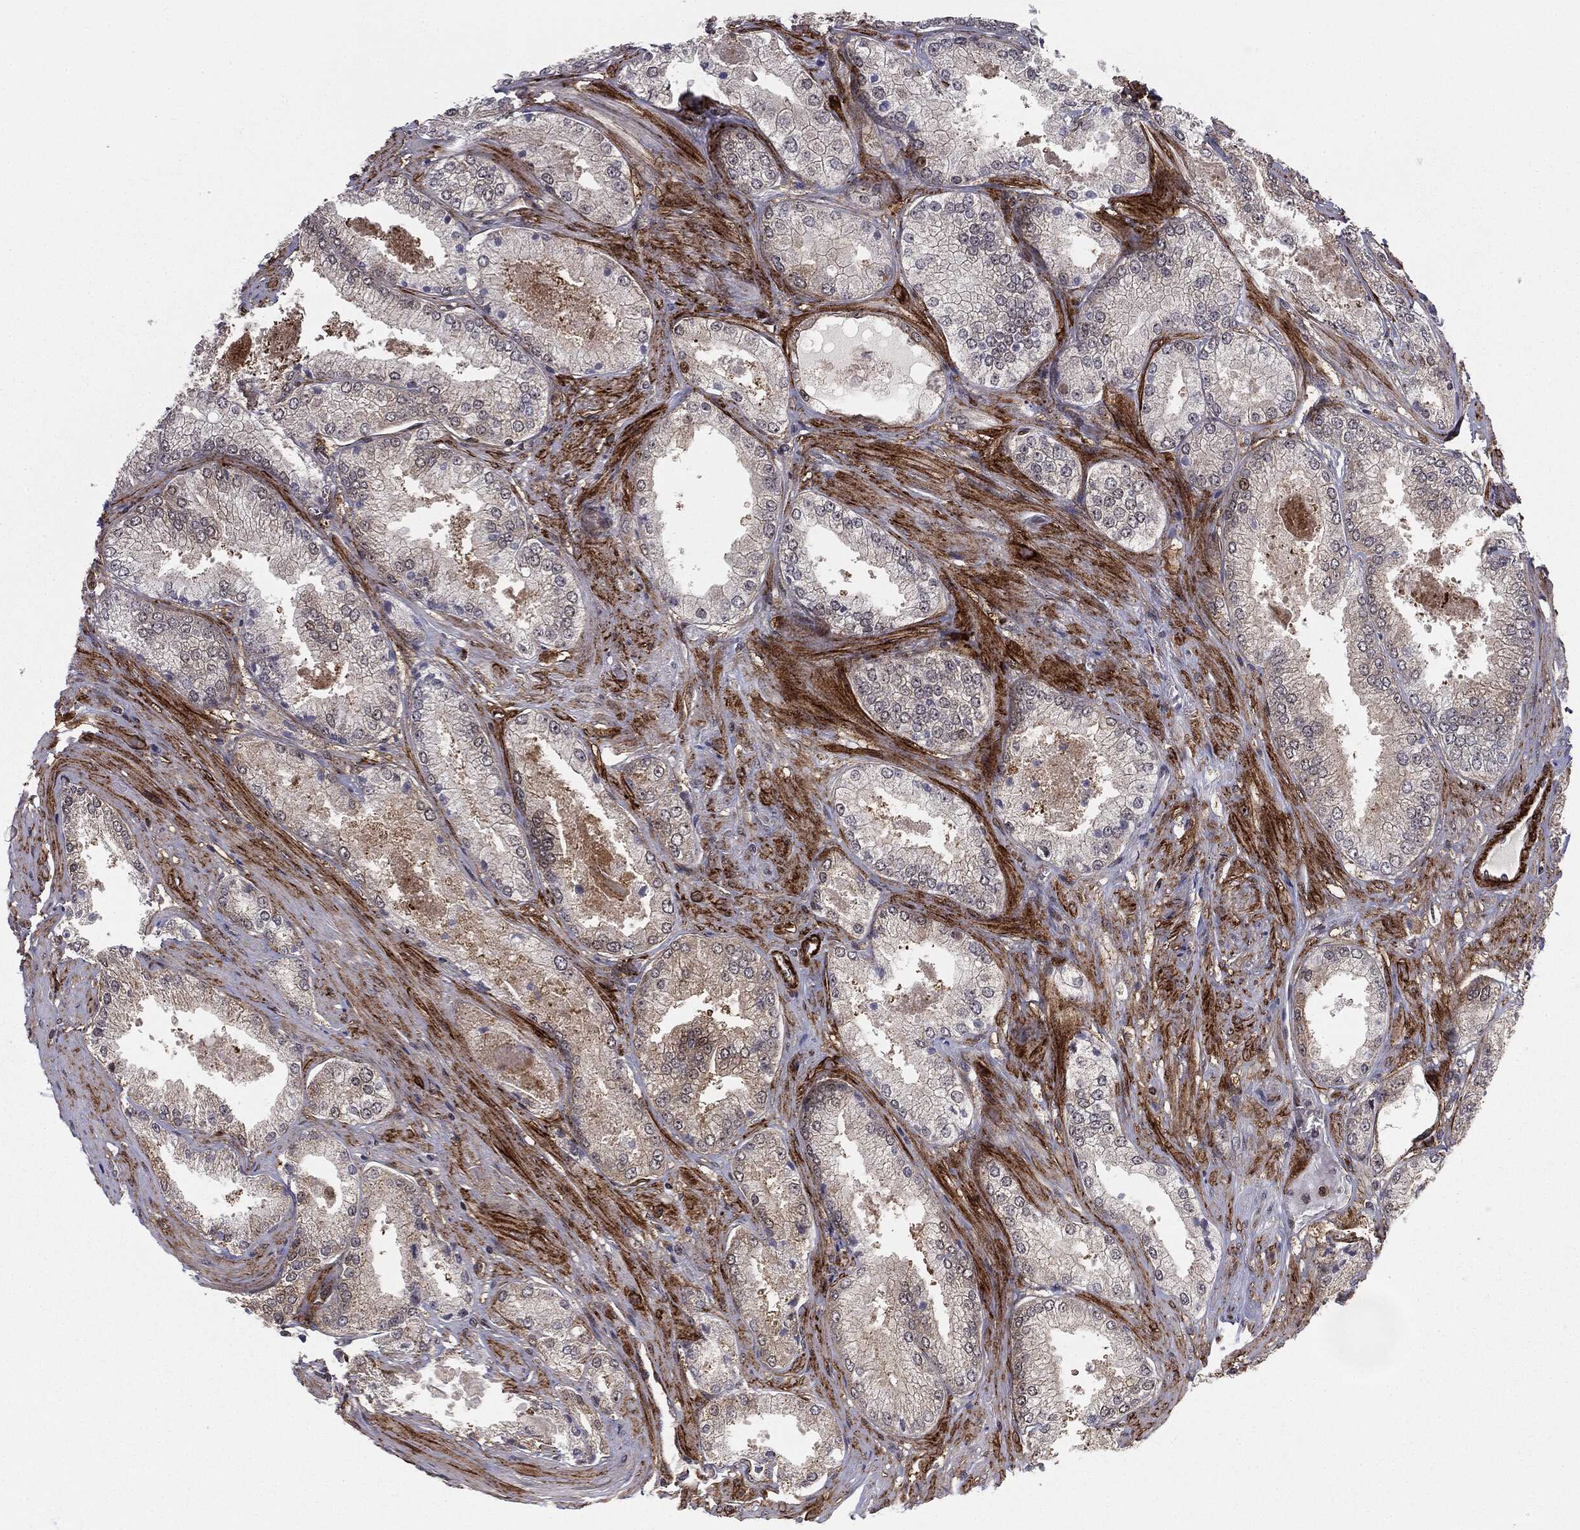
{"staining": {"intensity": "negative", "quantity": "none", "location": "none"}, "tissue": "prostate cancer", "cell_type": "Tumor cells", "image_type": "cancer", "snomed": [{"axis": "morphology", "description": "Adenocarcinoma, Low grade"}, {"axis": "topography", "description": "Prostate"}], "caption": "Prostate cancer (low-grade adenocarcinoma) stained for a protein using immunohistochemistry exhibits no expression tumor cells.", "gene": "PTEN", "patient": {"sex": "male", "age": 68}}